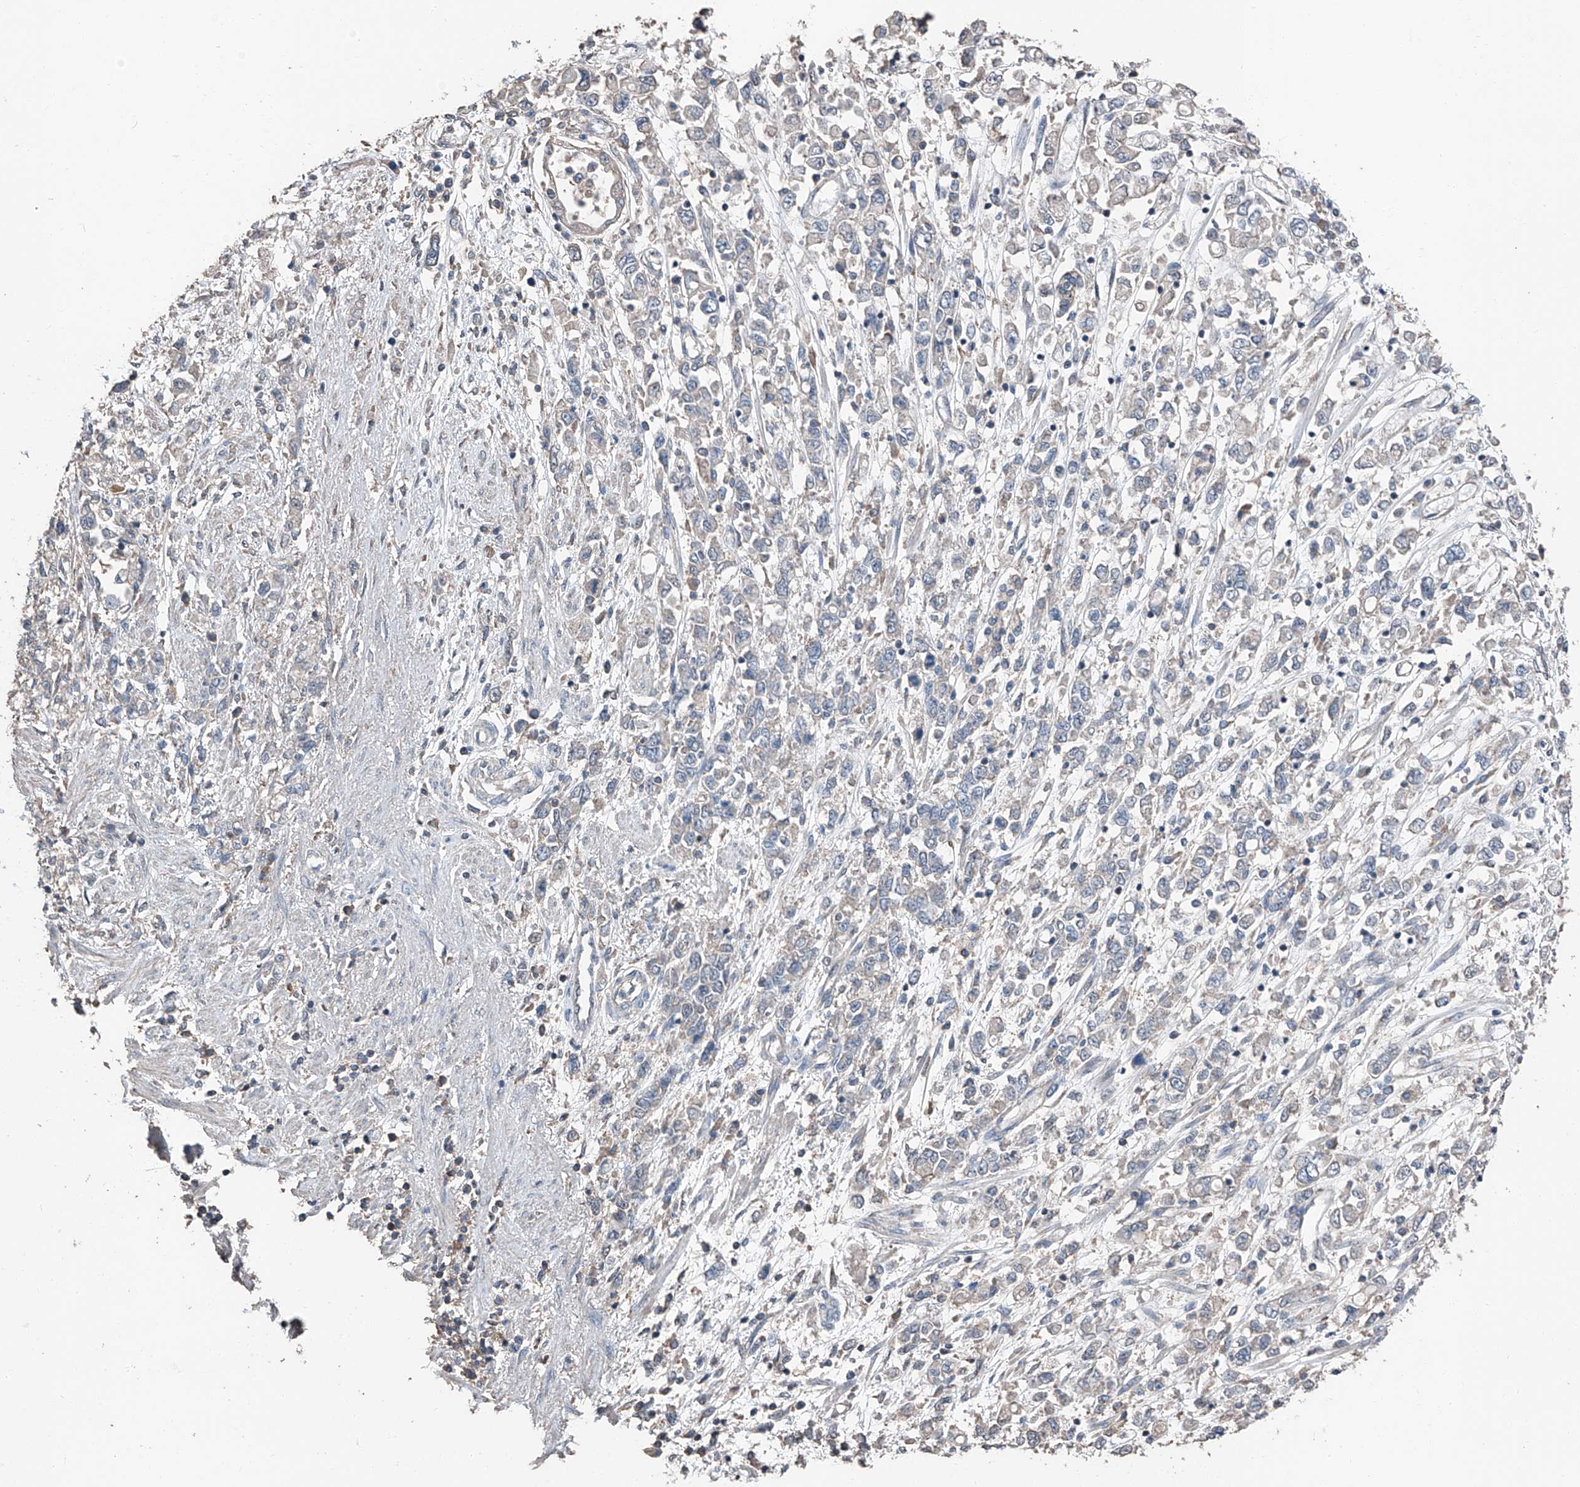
{"staining": {"intensity": "negative", "quantity": "none", "location": "none"}, "tissue": "stomach cancer", "cell_type": "Tumor cells", "image_type": "cancer", "snomed": [{"axis": "morphology", "description": "Adenocarcinoma, NOS"}, {"axis": "topography", "description": "Stomach"}], "caption": "Stomach cancer was stained to show a protein in brown. There is no significant expression in tumor cells.", "gene": "MAMLD1", "patient": {"sex": "female", "age": 76}}